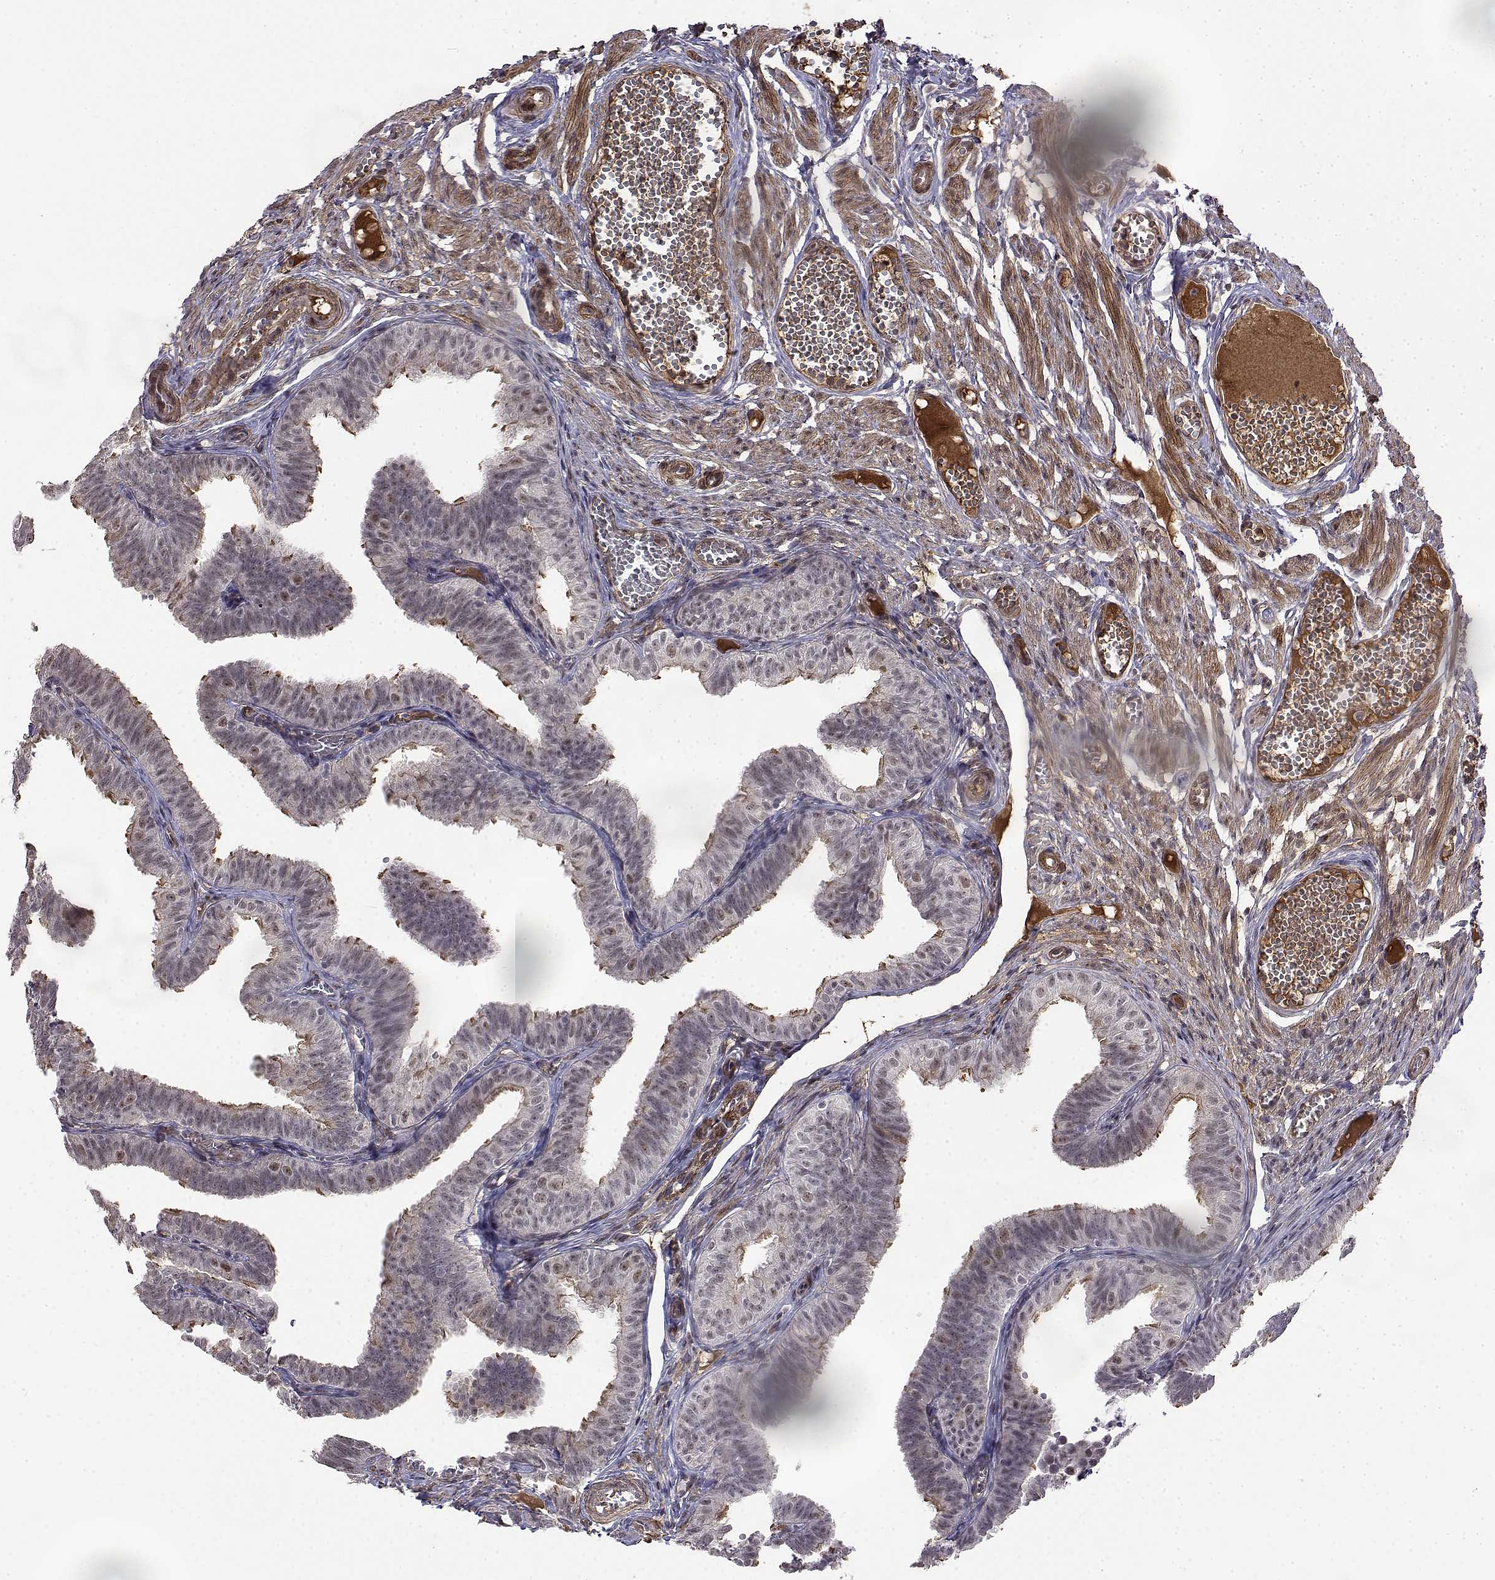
{"staining": {"intensity": "negative", "quantity": "none", "location": "none"}, "tissue": "fallopian tube", "cell_type": "Glandular cells", "image_type": "normal", "snomed": [{"axis": "morphology", "description": "Normal tissue, NOS"}, {"axis": "topography", "description": "Fallopian tube"}], "caption": "A high-resolution photomicrograph shows immunohistochemistry staining of unremarkable fallopian tube, which exhibits no significant expression in glandular cells. The staining was performed using DAB (3,3'-diaminobenzidine) to visualize the protein expression in brown, while the nuclei were stained in blue with hematoxylin (Magnification: 20x).", "gene": "ITGA7", "patient": {"sex": "female", "age": 25}}